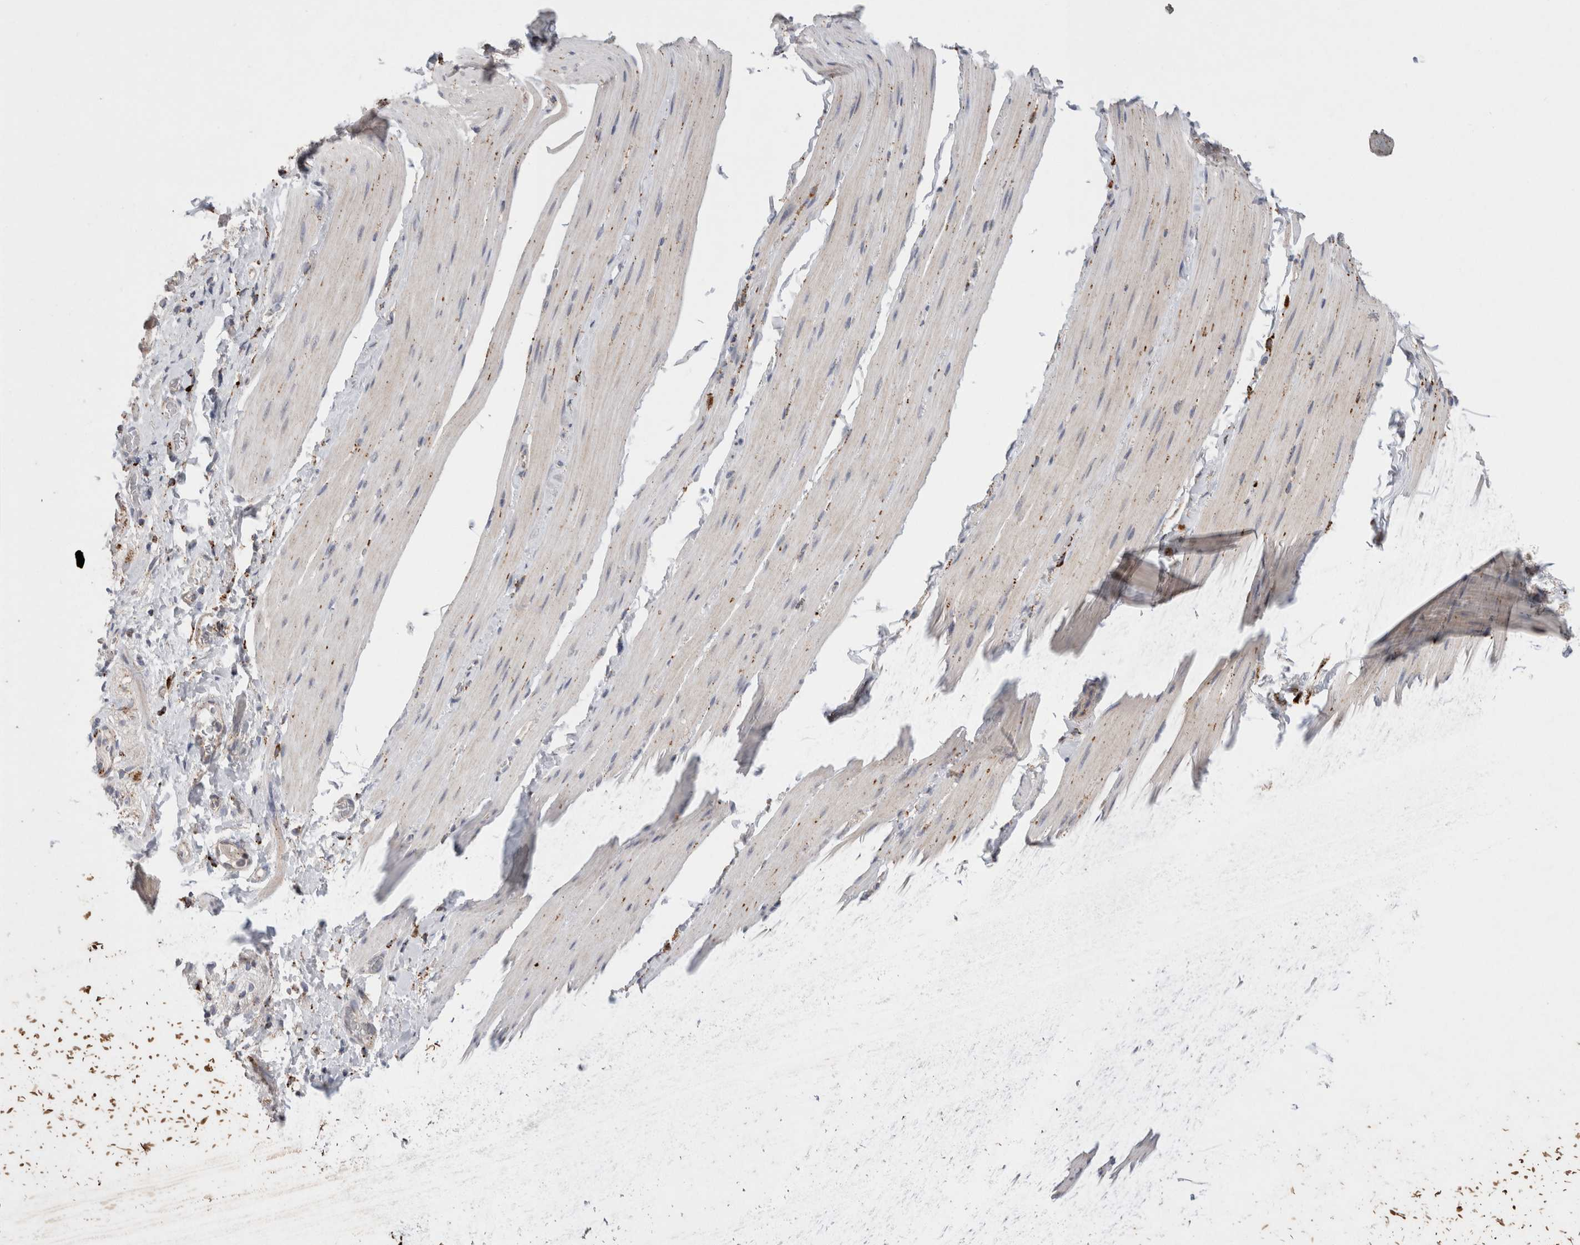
{"staining": {"intensity": "negative", "quantity": "none", "location": "none"}, "tissue": "smooth muscle", "cell_type": "Smooth muscle cells", "image_type": "normal", "snomed": [{"axis": "morphology", "description": "Normal tissue, NOS"}, {"axis": "topography", "description": "Smooth muscle"}, {"axis": "topography", "description": "Small intestine"}], "caption": "DAB (3,3'-diaminobenzidine) immunohistochemical staining of unremarkable human smooth muscle reveals no significant staining in smooth muscle cells.", "gene": "CTSA", "patient": {"sex": "female", "age": 84}}